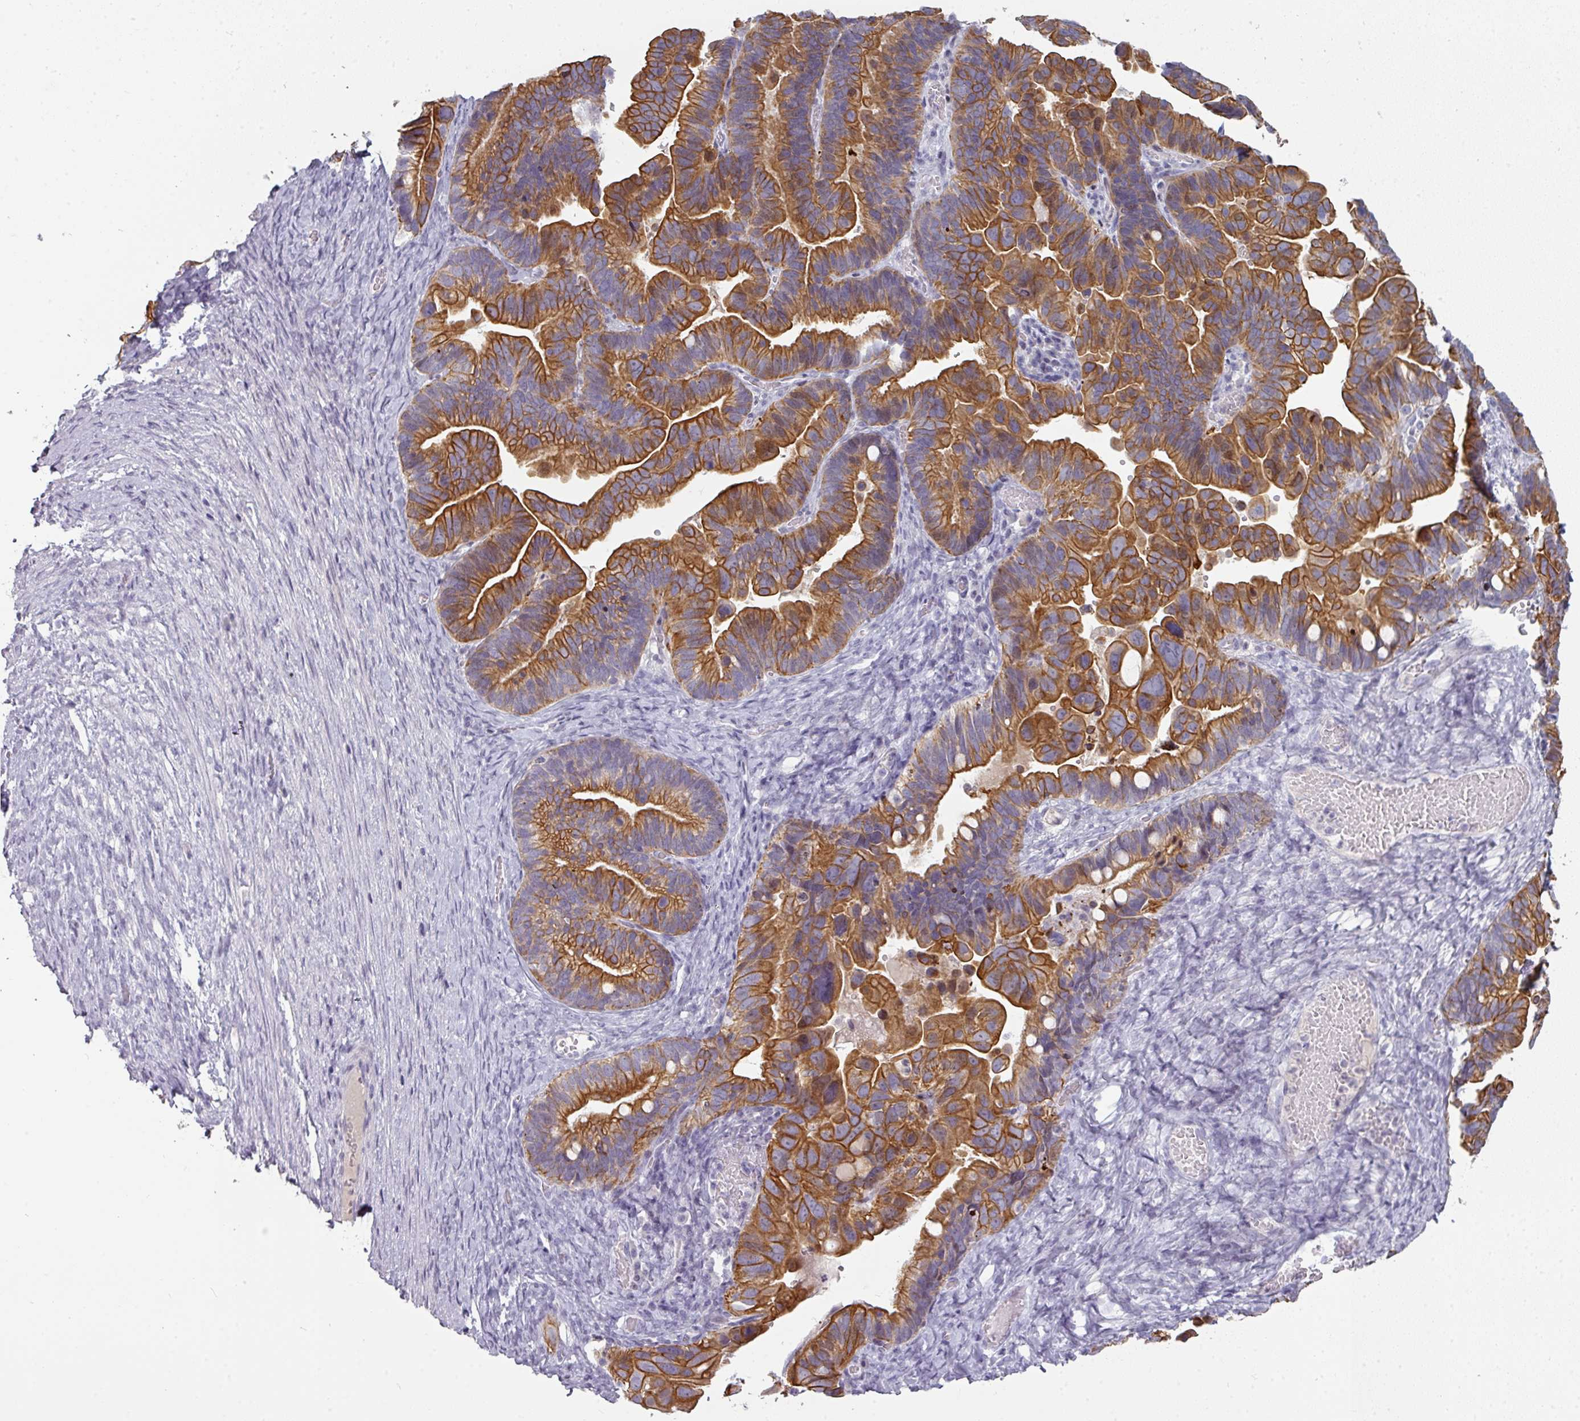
{"staining": {"intensity": "strong", "quantity": ">75%", "location": "cytoplasmic/membranous"}, "tissue": "ovarian cancer", "cell_type": "Tumor cells", "image_type": "cancer", "snomed": [{"axis": "morphology", "description": "Cystadenocarcinoma, serous, NOS"}, {"axis": "topography", "description": "Ovary"}], "caption": "IHC of ovarian cancer shows high levels of strong cytoplasmic/membranous staining in about >75% of tumor cells.", "gene": "GTF2H3", "patient": {"sex": "female", "age": 56}}